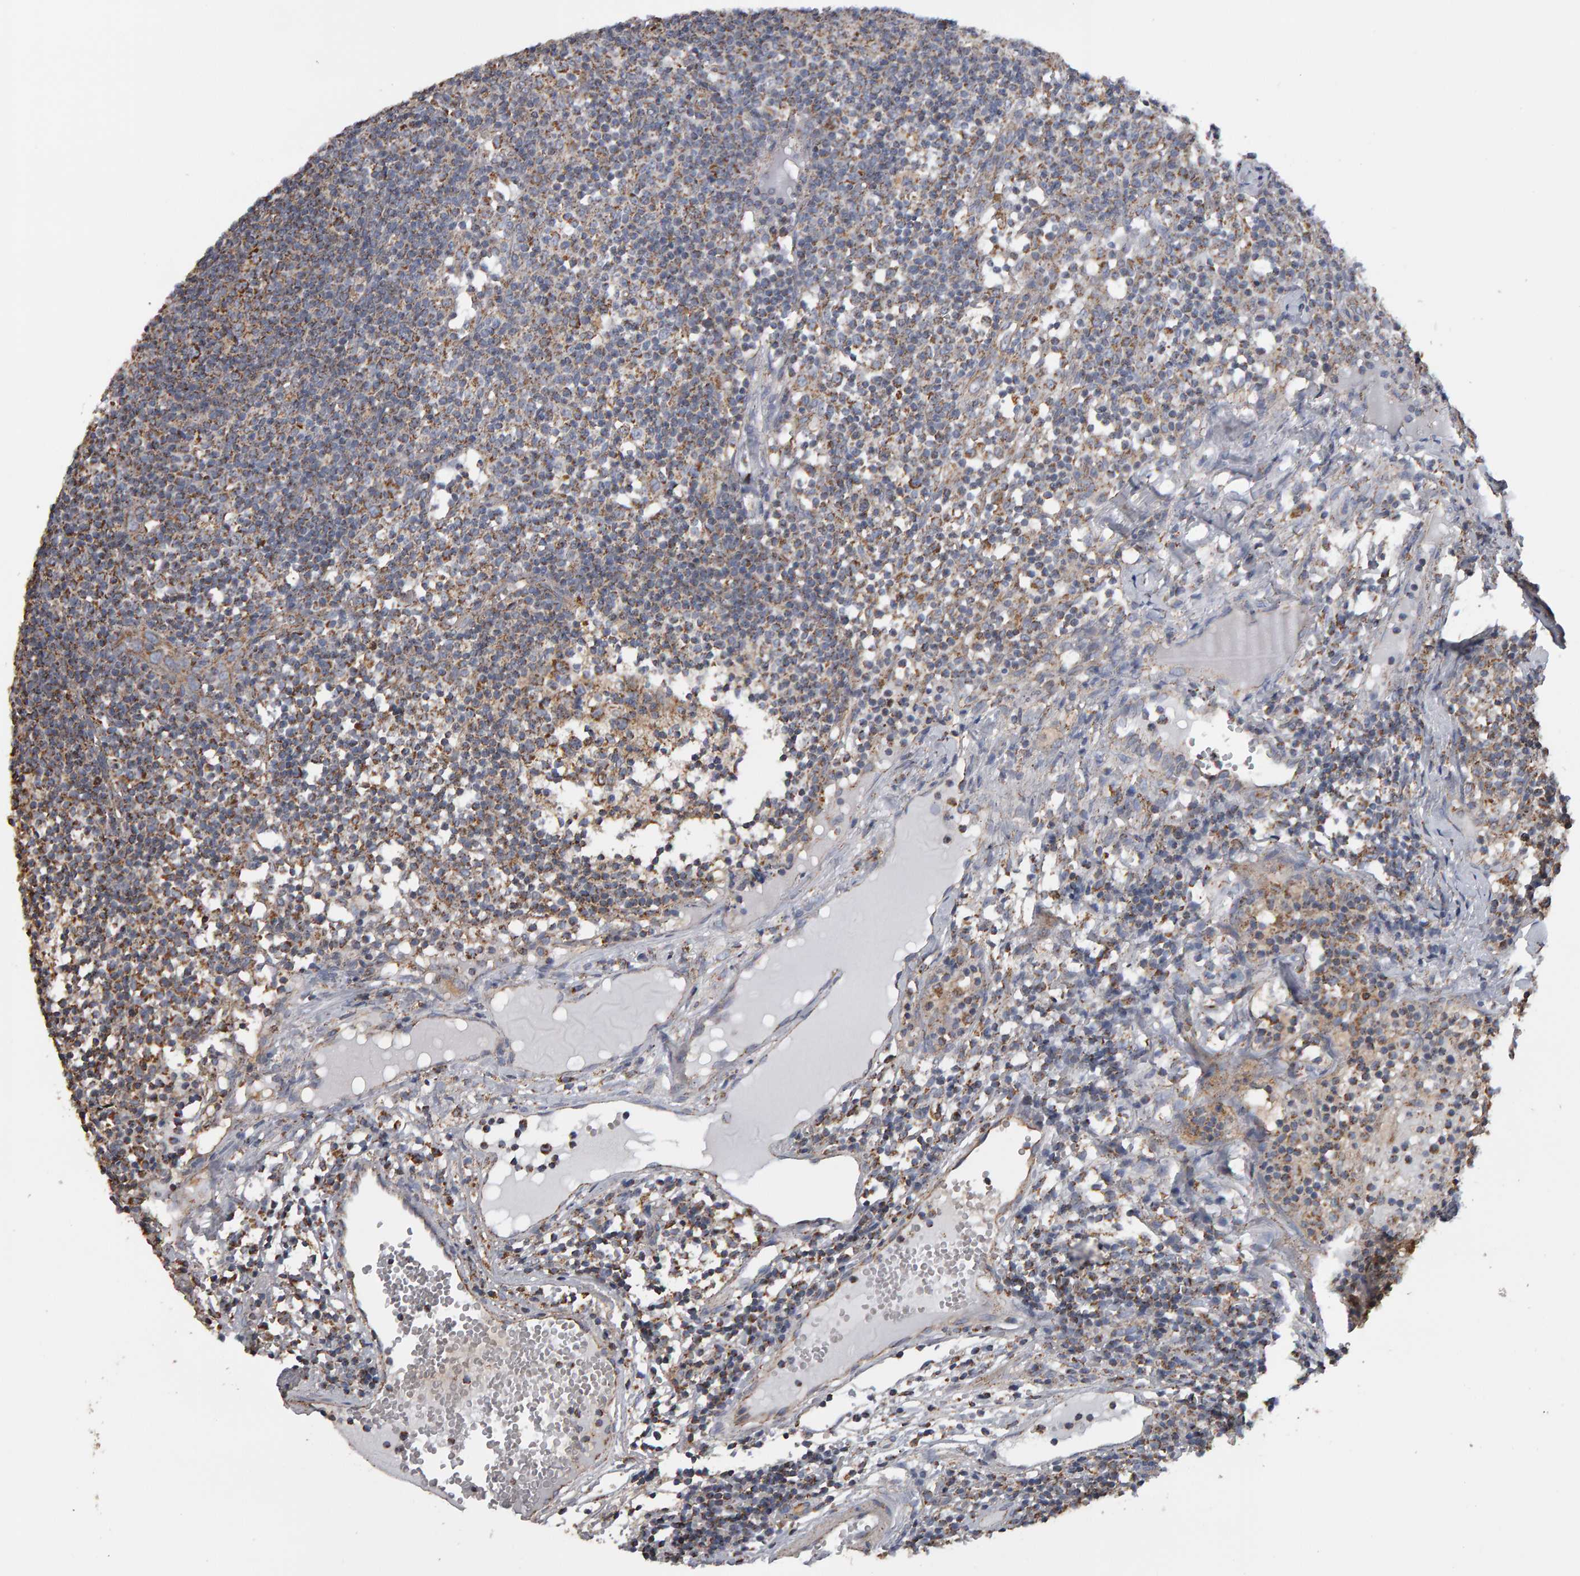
{"staining": {"intensity": "moderate", "quantity": ">75%", "location": "cytoplasmic/membranous"}, "tissue": "lymph node", "cell_type": "Germinal center cells", "image_type": "normal", "snomed": [{"axis": "morphology", "description": "Normal tissue, NOS"}, {"axis": "morphology", "description": "Inflammation, NOS"}, {"axis": "topography", "description": "Lymph node"}], "caption": "A high-resolution image shows immunohistochemistry (IHC) staining of normal lymph node, which displays moderate cytoplasmic/membranous positivity in approximately >75% of germinal center cells.", "gene": "TOM1L1", "patient": {"sex": "male", "age": 55}}